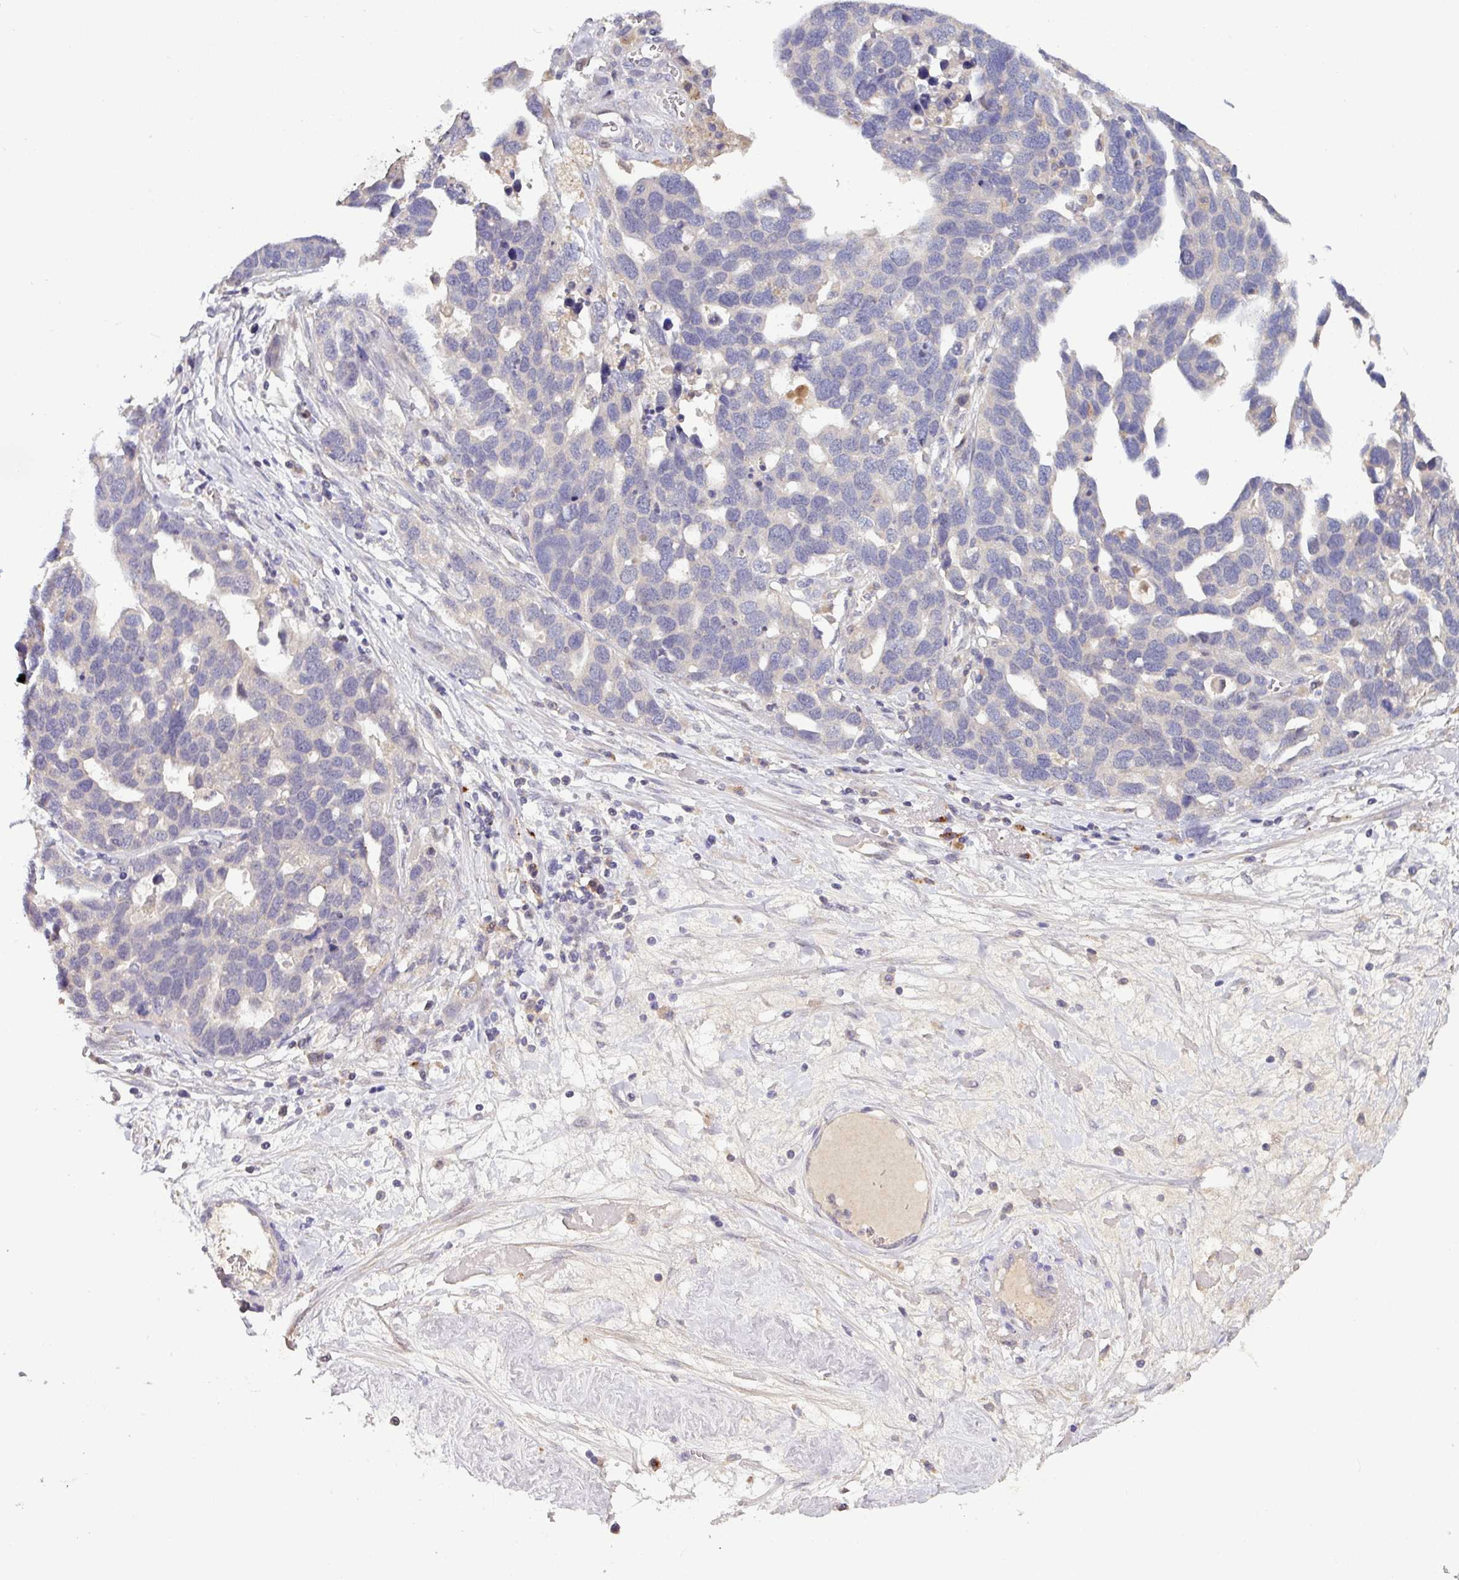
{"staining": {"intensity": "negative", "quantity": "none", "location": "none"}, "tissue": "ovarian cancer", "cell_type": "Tumor cells", "image_type": "cancer", "snomed": [{"axis": "morphology", "description": "Cystadenocarcinoma, serous, NOS"}, {"axis": "topography", "description": "Ovary"}], "caption": "Tumor cells are negative for protein expression in human ovarian cancer (serous cystadenocarcinoma).", "gene": "AEBP2", "patient": {"sex": "female", "age": 54}}